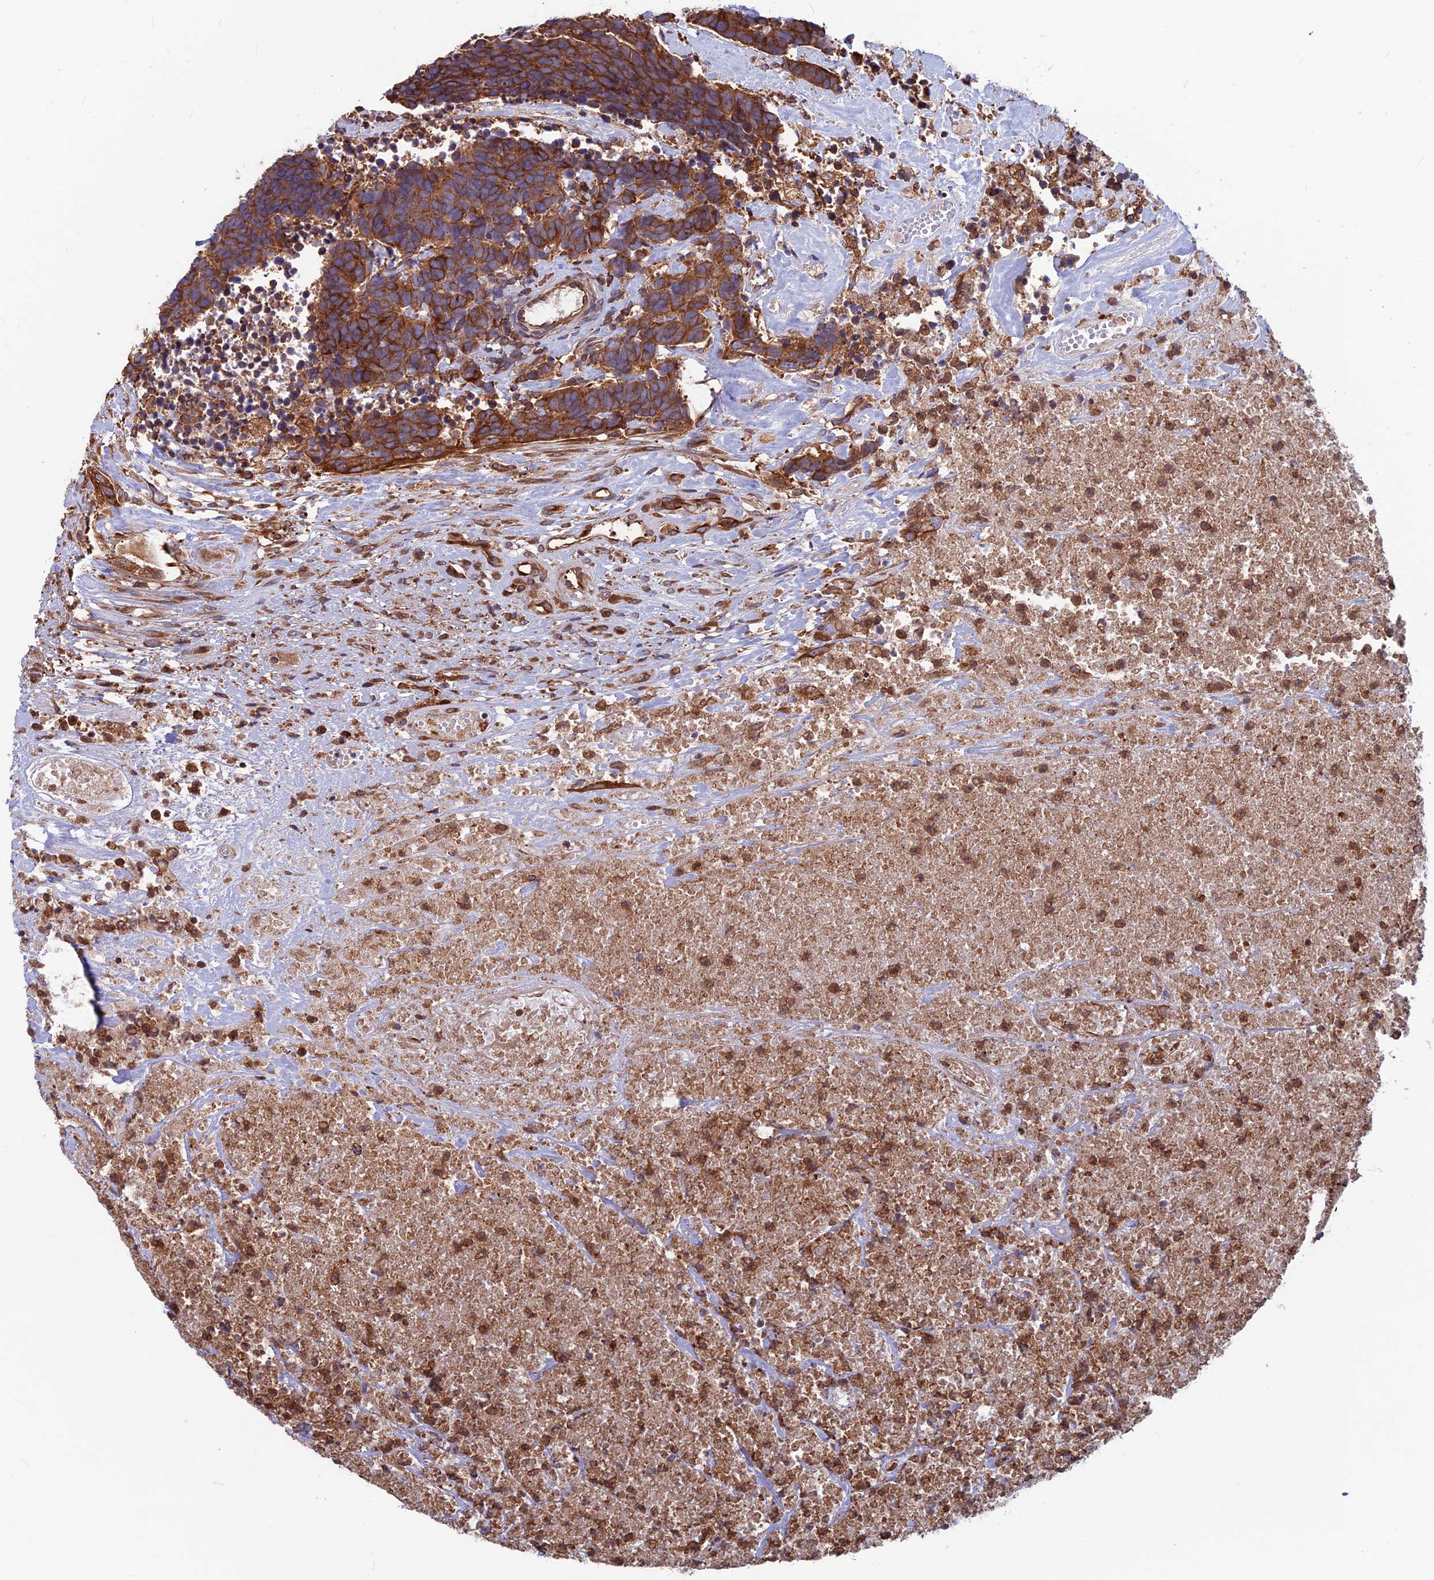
{"staining": {"intensity": "strong", "quantity": ">75%", "location": "cytoplasmic/membranous"}, "tissue": "carcinoid", "cell_type": "Tumor cells", "image_type": "cancer", "snomed": [{"axis": "morphology", "description": "Carcinoma, NOS"}, {"axis": "morphology", "description": "Carcinoid, malignant, NOS"}, {"axis": "topography", "description": "Urinary bladder"}], "caption": "This photomicrograph demonstrates carcinoid stained with immunohistochemistry (IHC) to label a protein in brown. The cytoplasmic/membranous of tumor cells show strong positivity for the protein. Nuclei are counter-stained blue.", "gene": "WDR1", "patient": {"sex": "male", "age": 57}}